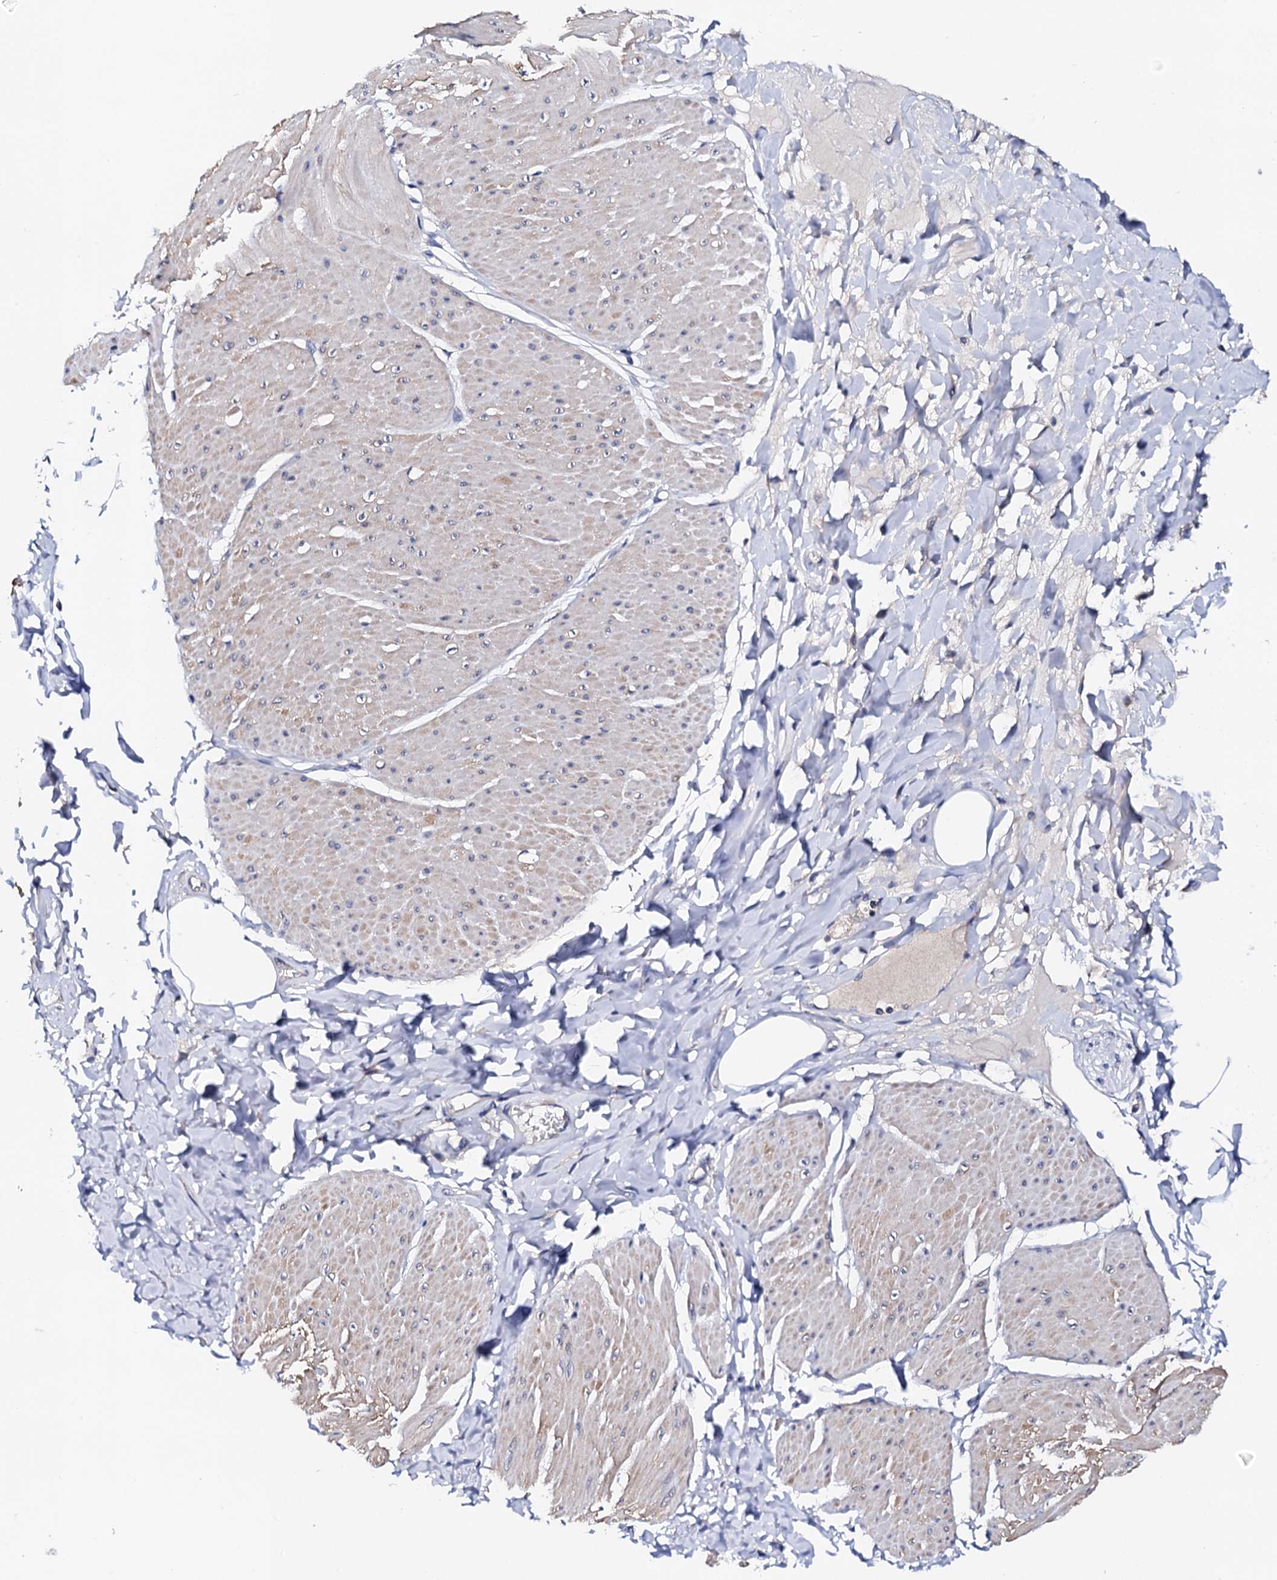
{"staining": {"intensity": "moderate", "quantity": "<25%", "location": "cytoplasmic/membranous"}, "tissue": "smooth muscle", "cell_type": "Smooth muscle cells", "image_type": "normal", "snomed": [{"axis": "morphology", "description": "Urothelial carcinoma, High grade"}, {"axis": "topography", "description": "Urinary bladder"}], "caption": "Immunohistochemistry (IHC) of normal human smooth muscle demonstrates low levels of moderate cytoplasmic/membranous positivity in about <25% of smooth muscle cells.", "gene": "NUP58", "patient": {"sex": "male", "age": 46}}